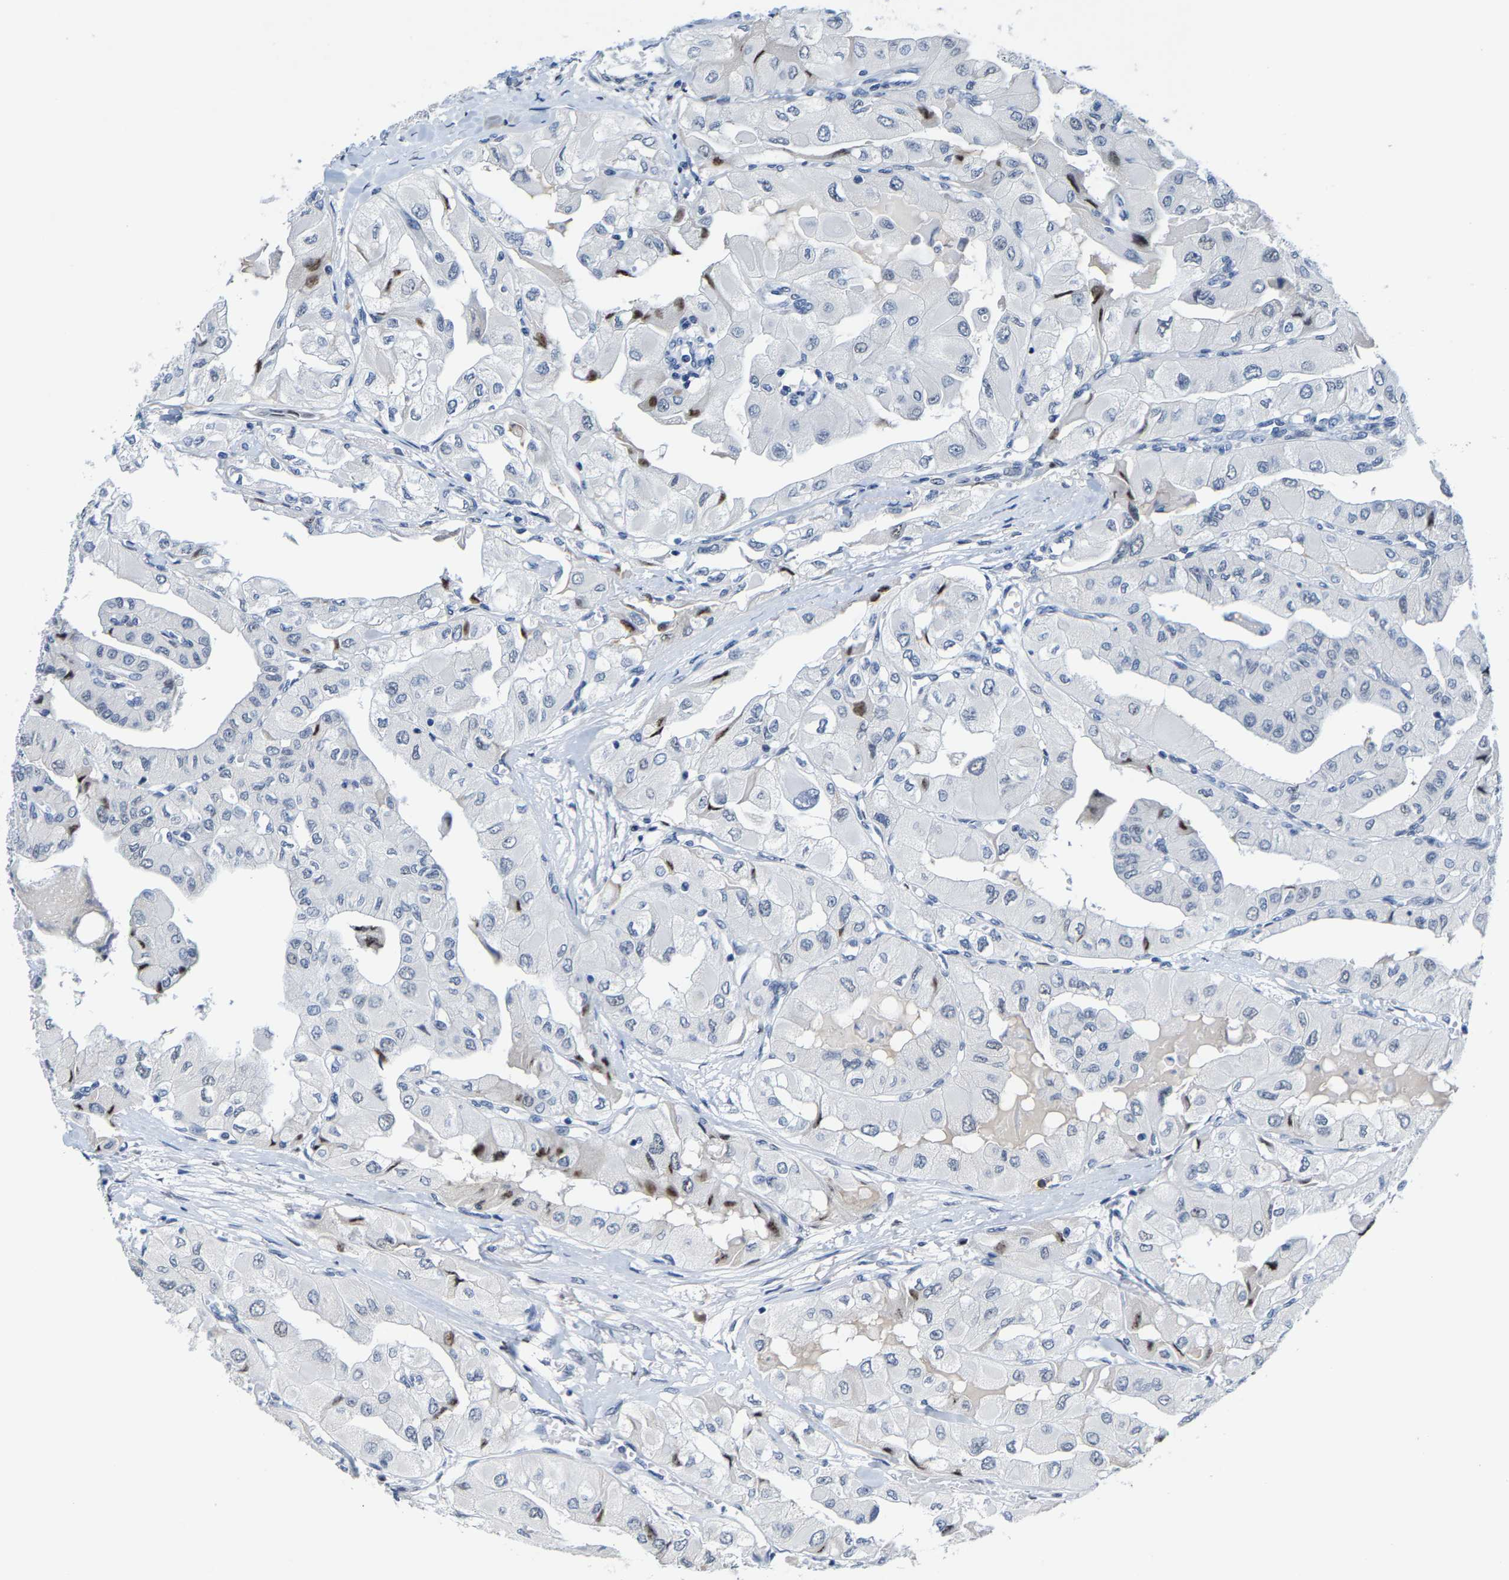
{"staining": {"intensity": "negative", "quantity": "none", "location": "none"}, "tissue": "thyroid cancer", "cell_type": "Tumor cells", "image_type": "cancer", "snomed": [{"axis": "morphology", "description": "Papillary adenocarcinoma, NOS"}, {"axis": "topography", "description": "Thyroid gland"}], "caption": "The immunohistochemistry (IHC) micrograph has no significant positivity in tumor cells of thyroid papillary adenocarcinoma tissue.", "gene": "SETD1B", "patient": {"sex": "female", "age": 59}}